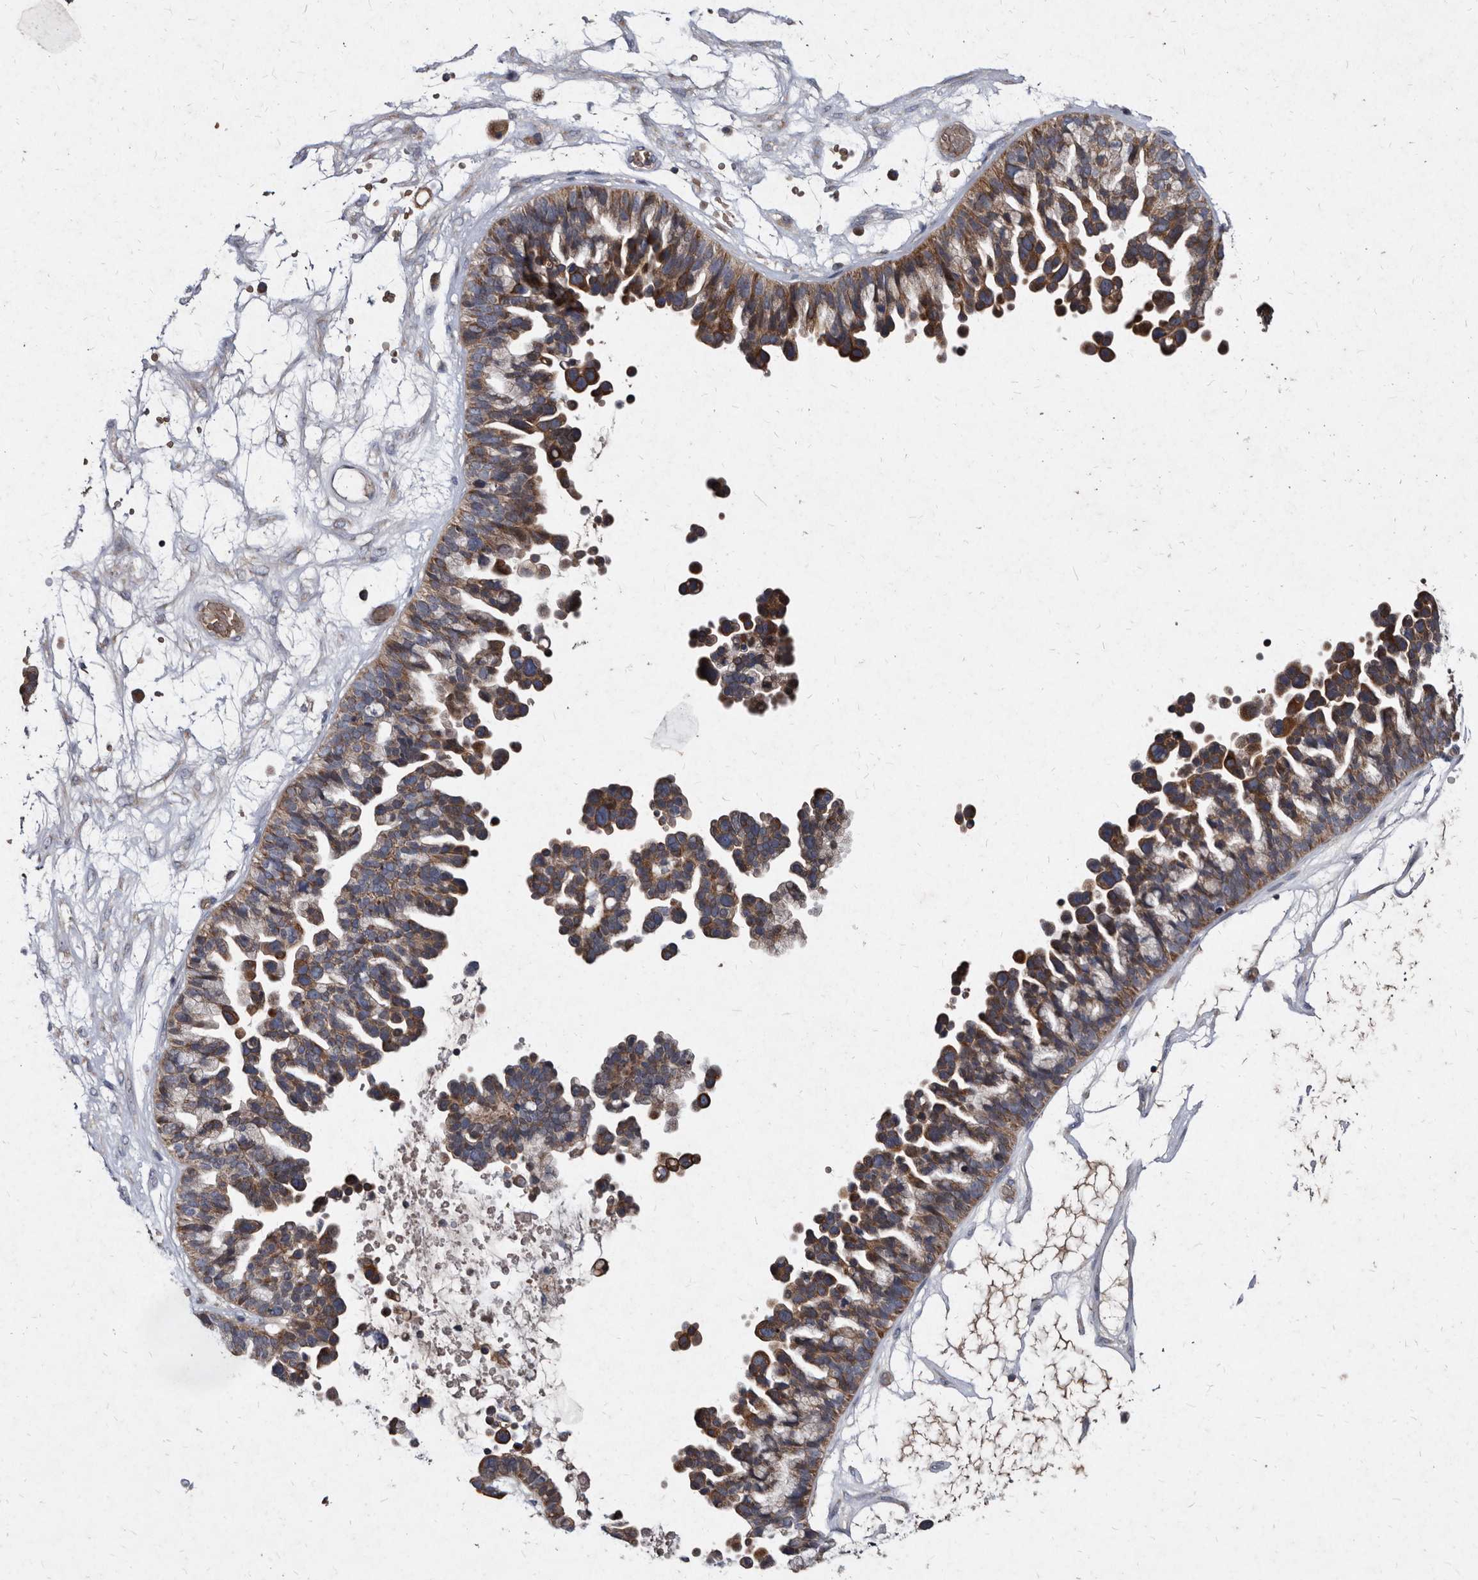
{"staining": {"intensity": "moderate", "quantity": ">75%", "location": "cytoplasmic/membranous"}, "tissue": "ovarian cancer", "cell_type": "Tumor cells", "image_type": "cancer", "snomed": [{"axis": "morphology", "description": "Cystadenocarcinoma, serous, NOS"}, {"axis": "topography", "description": "Ovary"}], "caption": "Serous cystadenocarcinoma (ovarian) stained for a protein demonstrates moderate cytoplasmic/membranous positivity in tumor cells.", "gene": "YPEL3", "patient": {"sex": "female", "age": 56}}